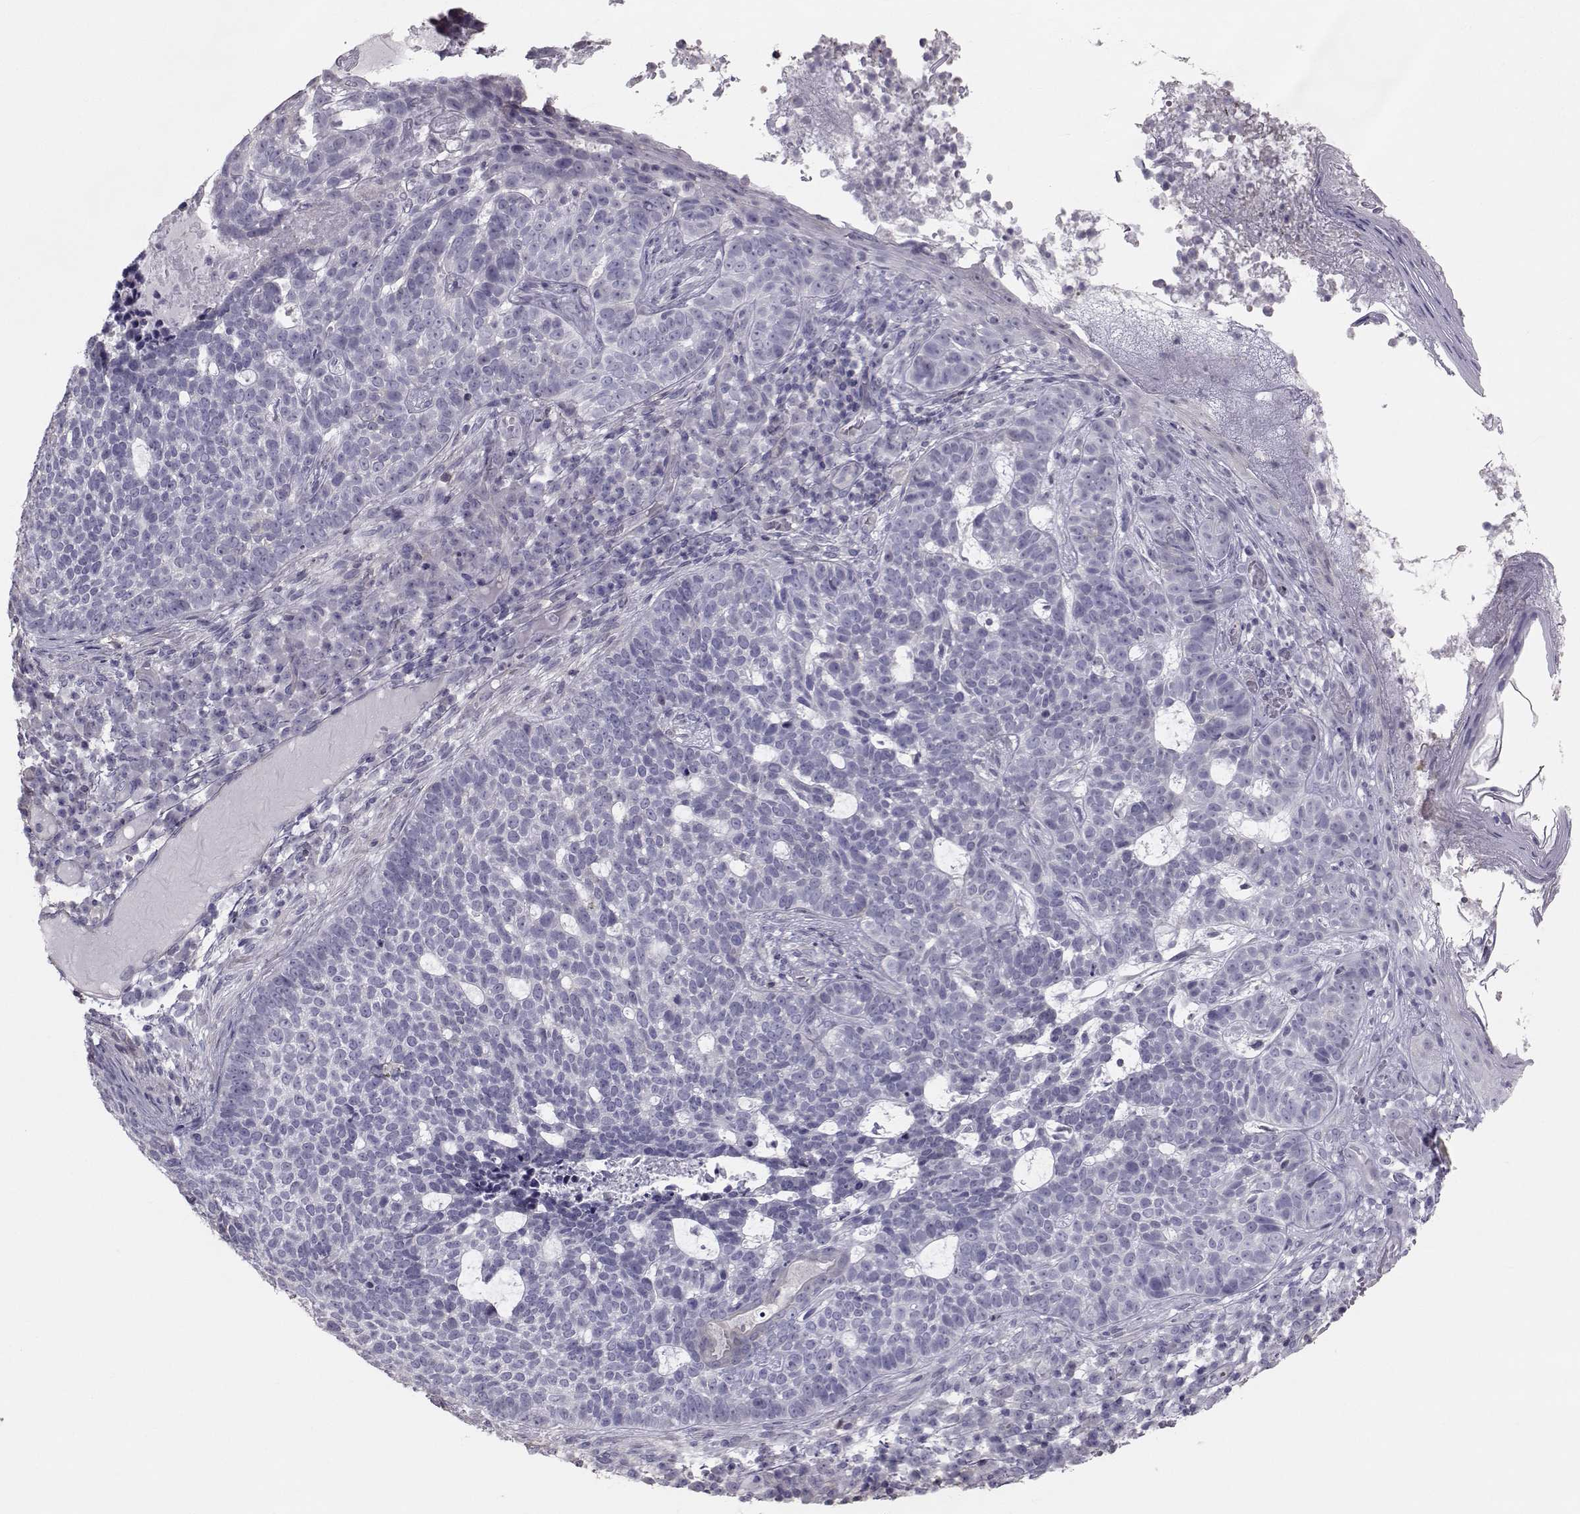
{"staining": {"intensity": "negative", "quantity": "none", "location": "none"}, "tissue": "skin cancer", "cell_type": "Tumor cells", "image_type": "cancer", "snomed": [{"axis": "morphology", "description": "Basal cell carcinoma"}, {"axis": "topography", "description": "Skin"}], "caption": "The immunohistochemistry histopathology image has no significant positivity in tumor cells of skin cancer (basal cell carcinoma) tissue. (DAB (3,3'-diaminobenzidine) IHC visualized using brightfield microscopy, high magnification).", "gene": "GARIN3", "patient": {"sex": "female", "age": 69}}